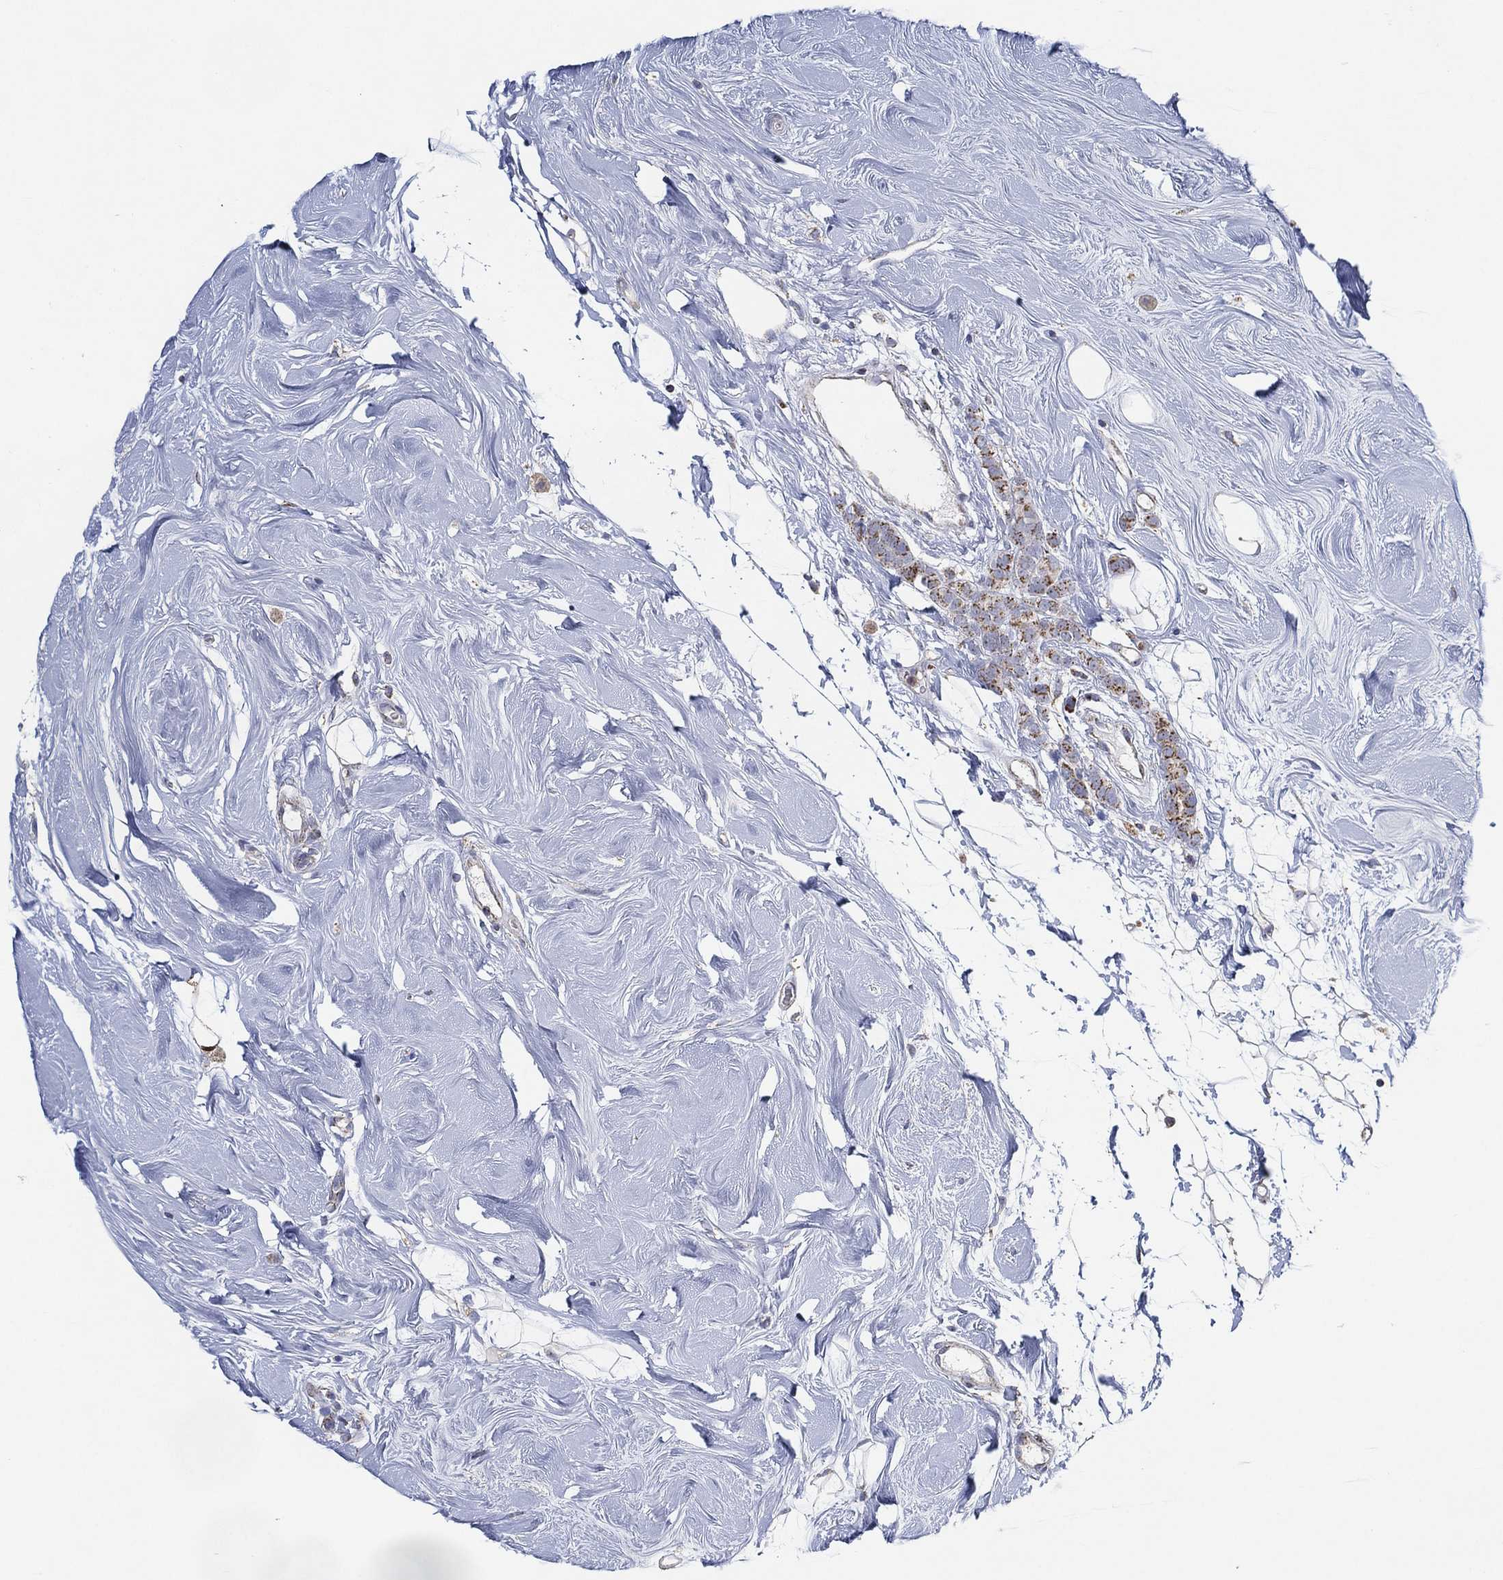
{"staining": {"intensity": "moderate", "quantity": "<25%", "location": "cytoplasmic/membranous"}, "tissue": "breast cancer", "cell_type": "Tumor cells", "image_type": "cancer", "snomed": [{"axis": "morphology", "description": "Lobular carcinoma"}, {"axis": "topography", "description": "Breast"}], "caption": "Tumor cells show low levels of moderate cytoplasmic/membranous expression in approximately <25% of cells in breast cancer.", "gene": "GCAT", "patient": {"sex": "female", "age": 49}}